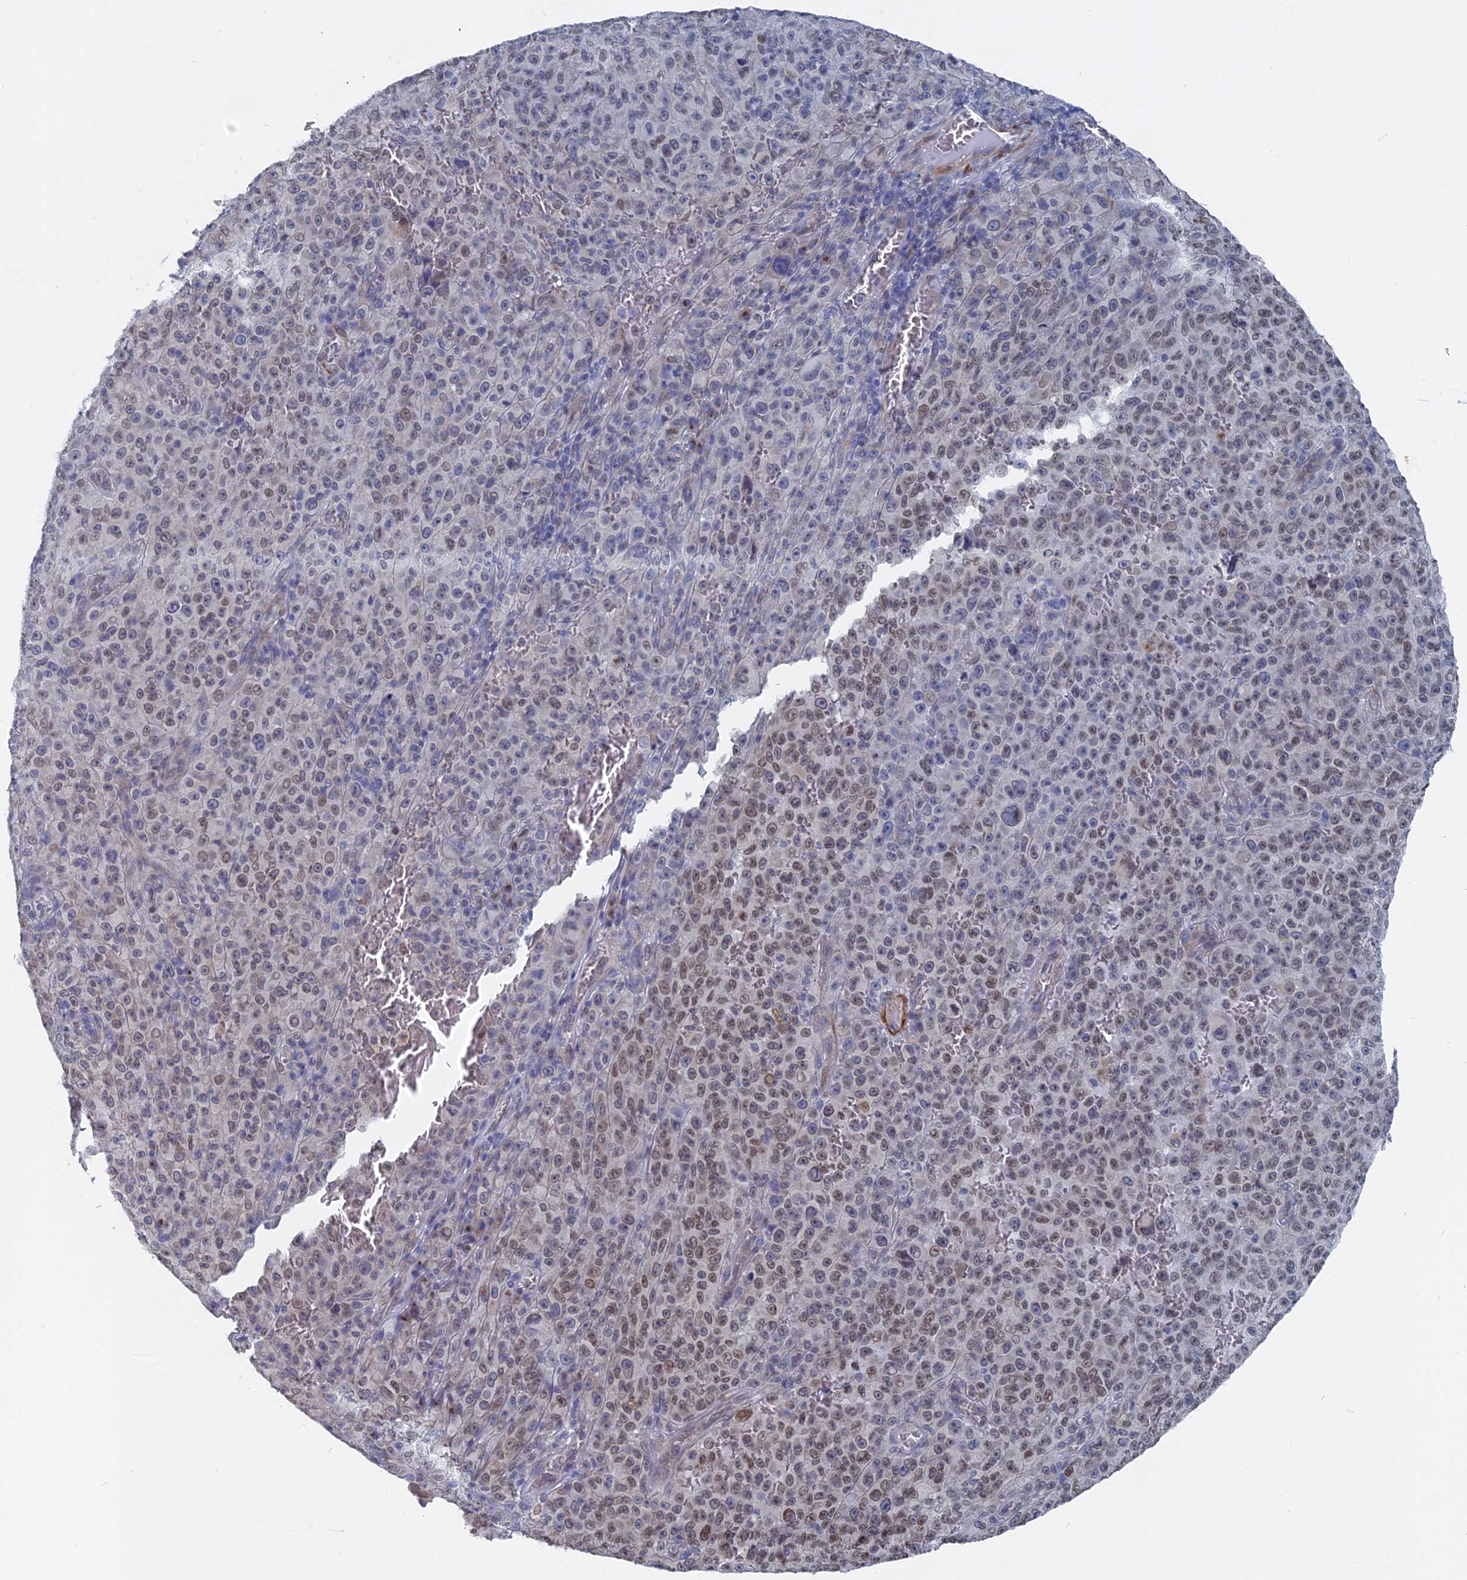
{"staining": {"intensity": "weak", "quantity": "25%-75%", "location": "nuclear"}, "tissue": "melanoma", "cell_type": "Tumor cells", "image_type": "cancer", "snomed": [{"axis": "morphology", "description": "Malignant melanoma, NOS"}, {"axis": "topography", "description": "Skin"}], "caption": "DAB (3,3'-diaminobenzidine) immunohistochemical staining of melanoma exhibits weak nuclear protein staining in approximately 25%-75% of tumor cells.", "gene": "MTRF1", "patient": {"sex": "female", "age": 82}}